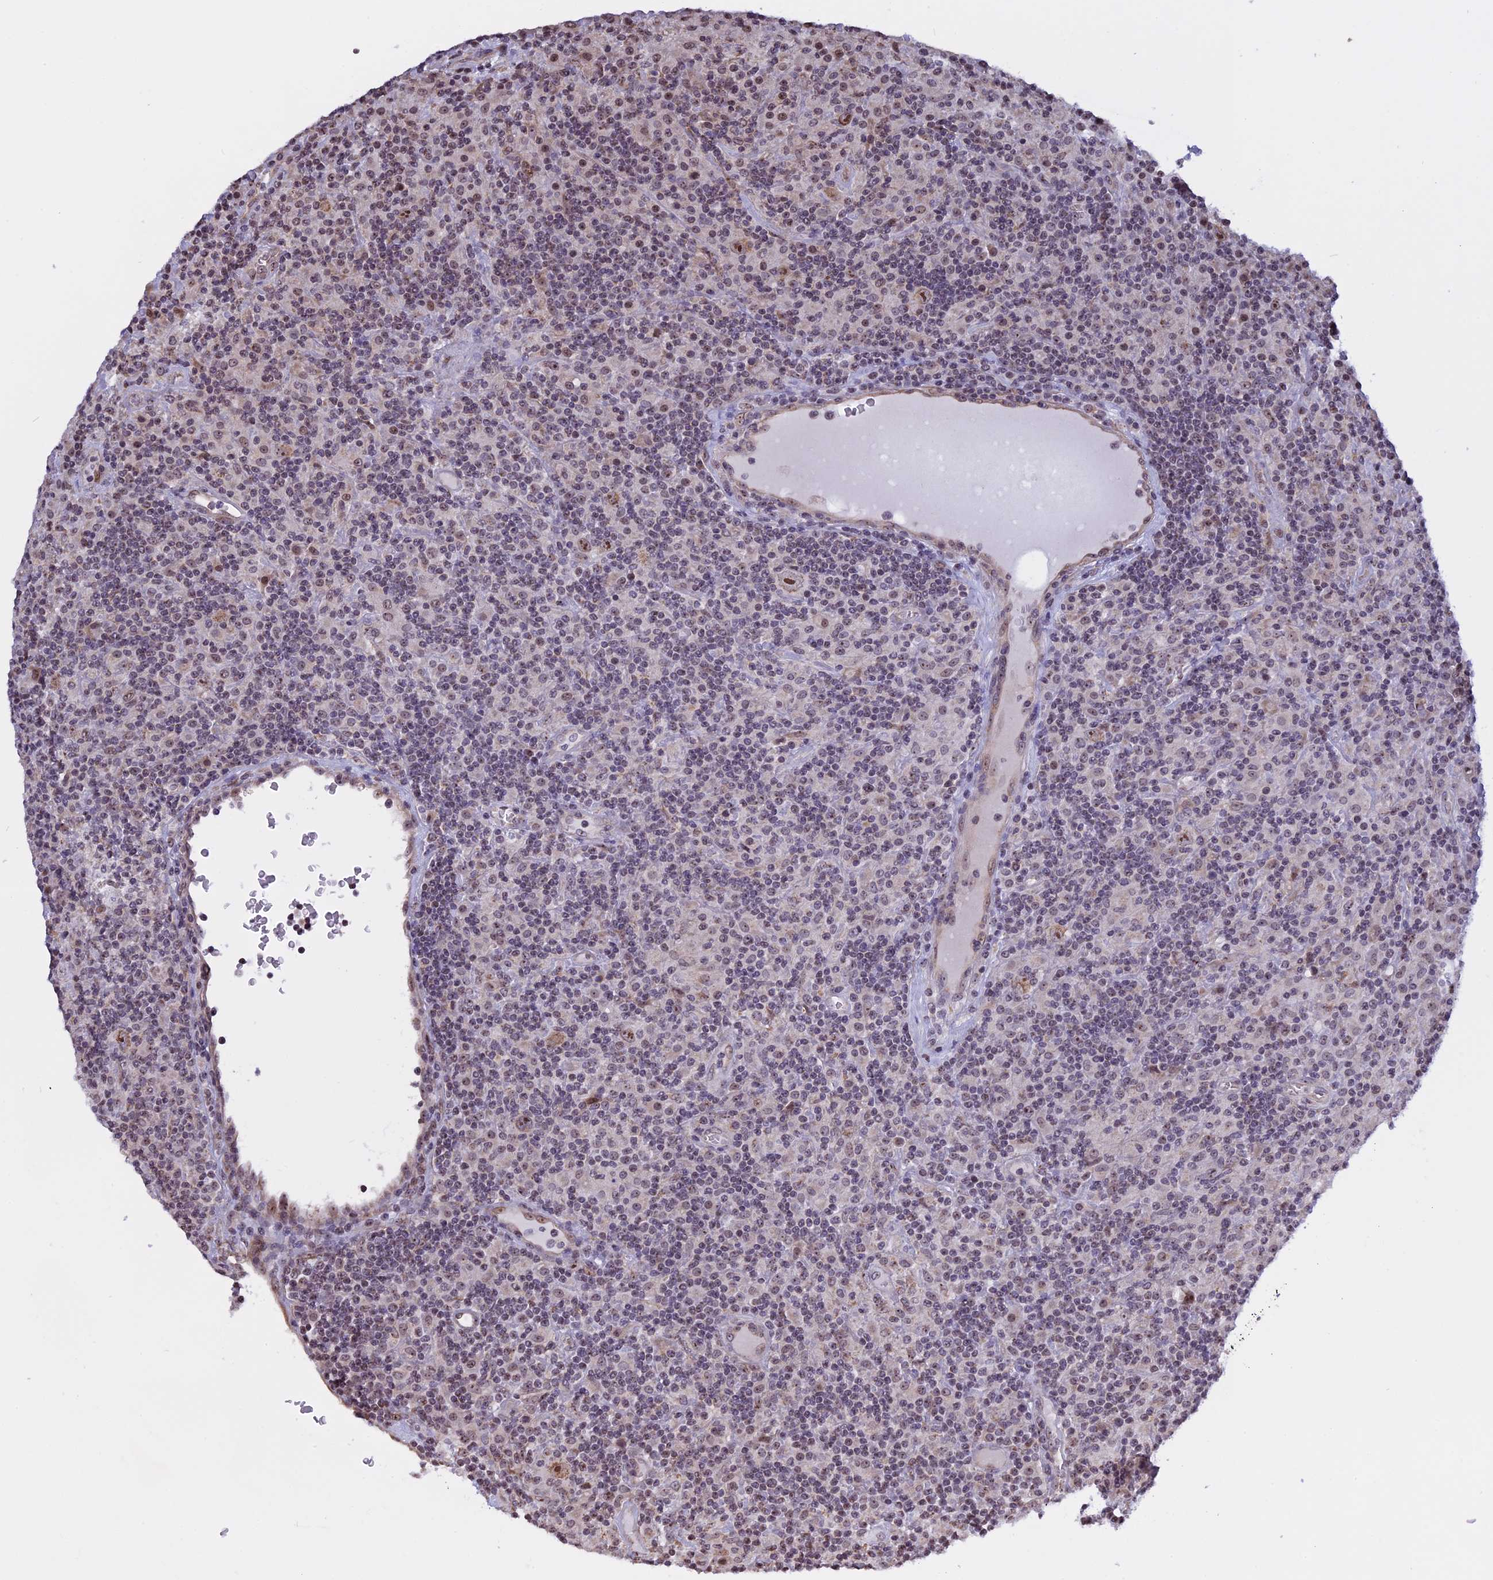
{"staining": {"intensity": "moderate", "quantity": ">75%", "location": "nuclear"}, "tissue": "lymphoma", "cell_type": "Tumor cells", "image_type": "cancer", "snomed": [{"axis": "morphology", "description": "Hodgkin's disease, NOS"}, {"axis": "topography", "description": "Lymph node"}], "caption": "Hodgkin's disease tissue exhibits moderate nuclear staining in about >75% of tumor cells (IHC, brightfield microscopy, high magnification).", "gene": "MGA", "patient": {"sex": "male", "age": 70}}